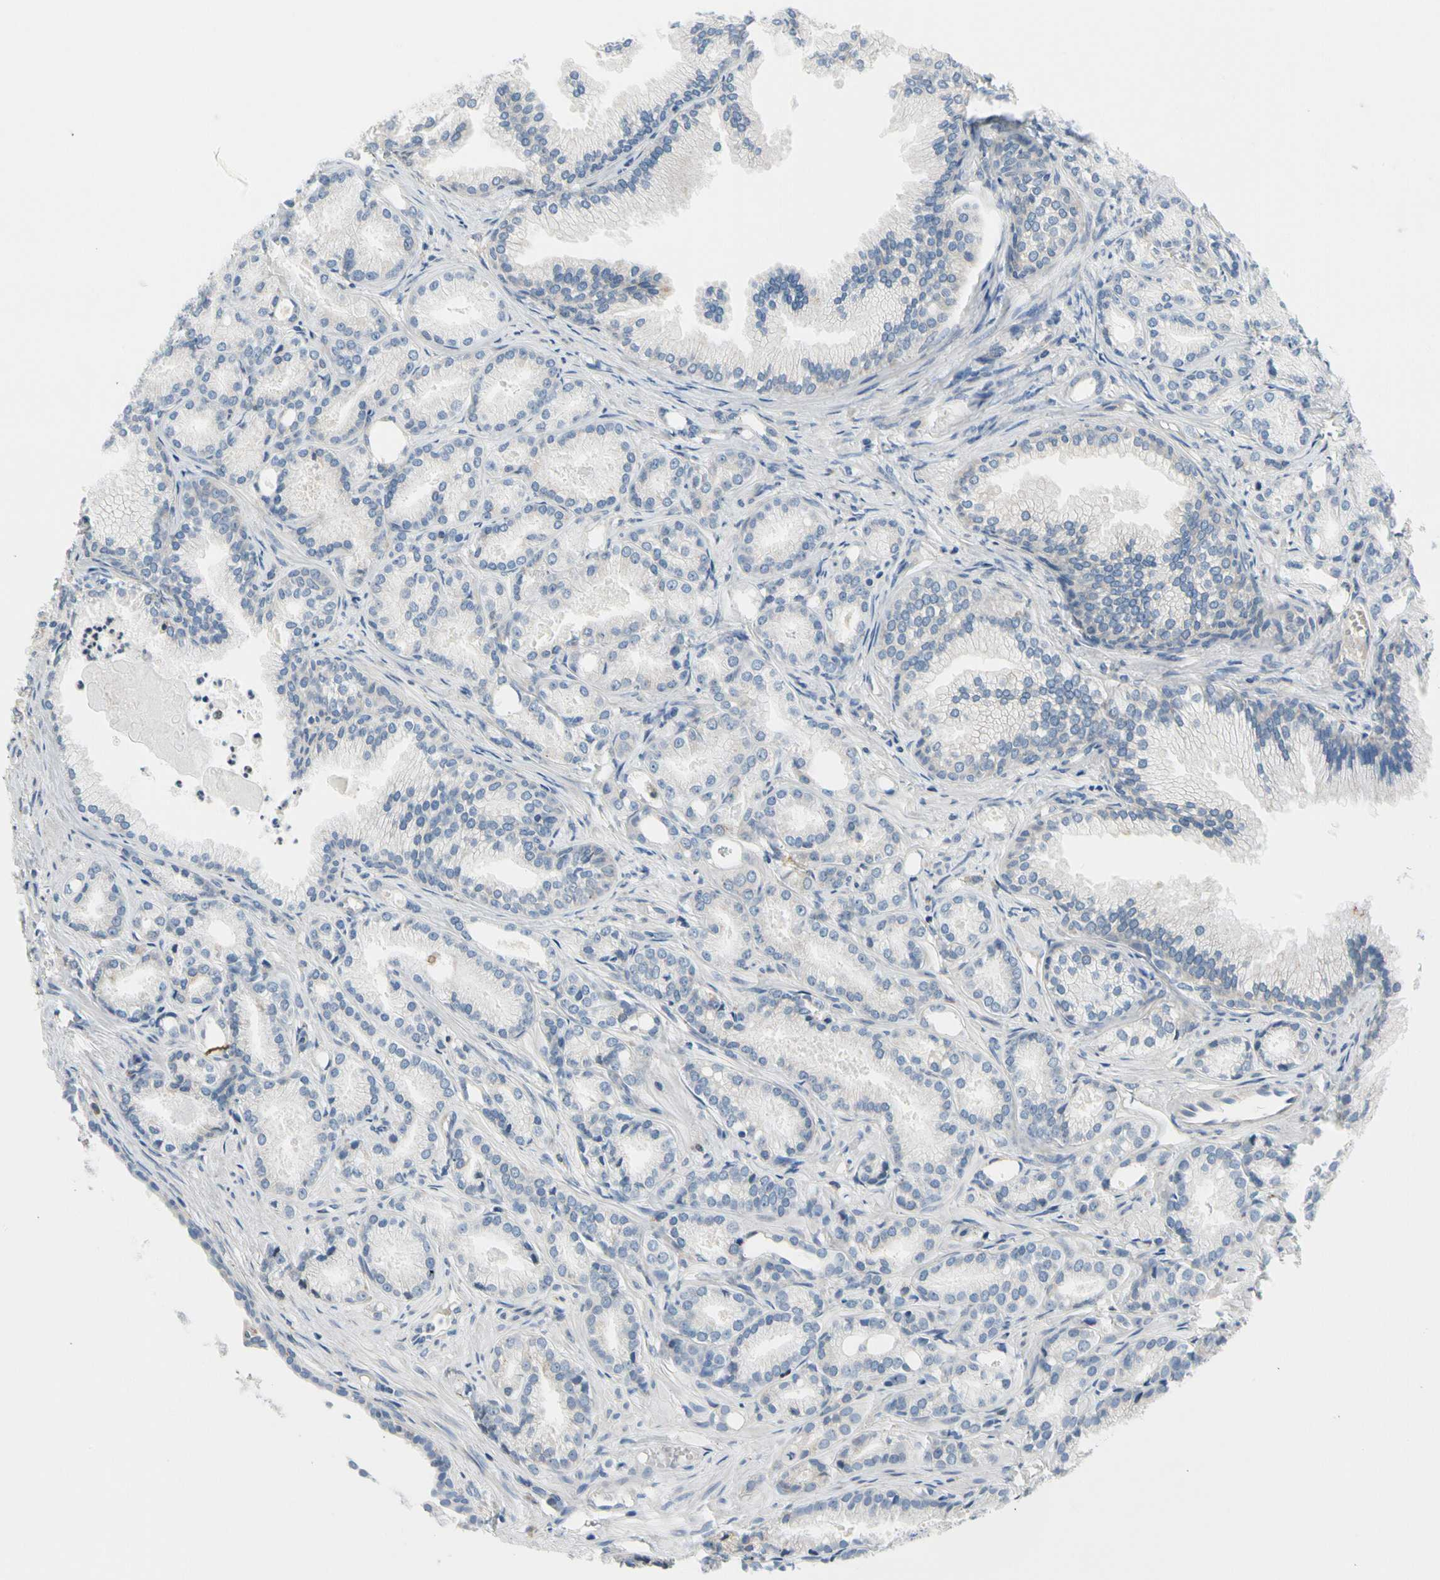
{"staining": {"intensity": "negative", "quantity": "none", "location": "none"}, "tissue": "prostate cancer", "cell_type": "Tumor cells", "image_type": "cancer", "snomed": [{"axis": "morphology", "description": "Adenocarcinoma, Low grade"}, {"axis": "topography", "description": "Prostate"}], "caption": "Immunohistochemistry (IHC) of human prostate adenocarcinoma (low-grade) exhibits no expression in tumor cells.", "gene": "STXBP1", "patient": {"sex": "male", "age": 72}}